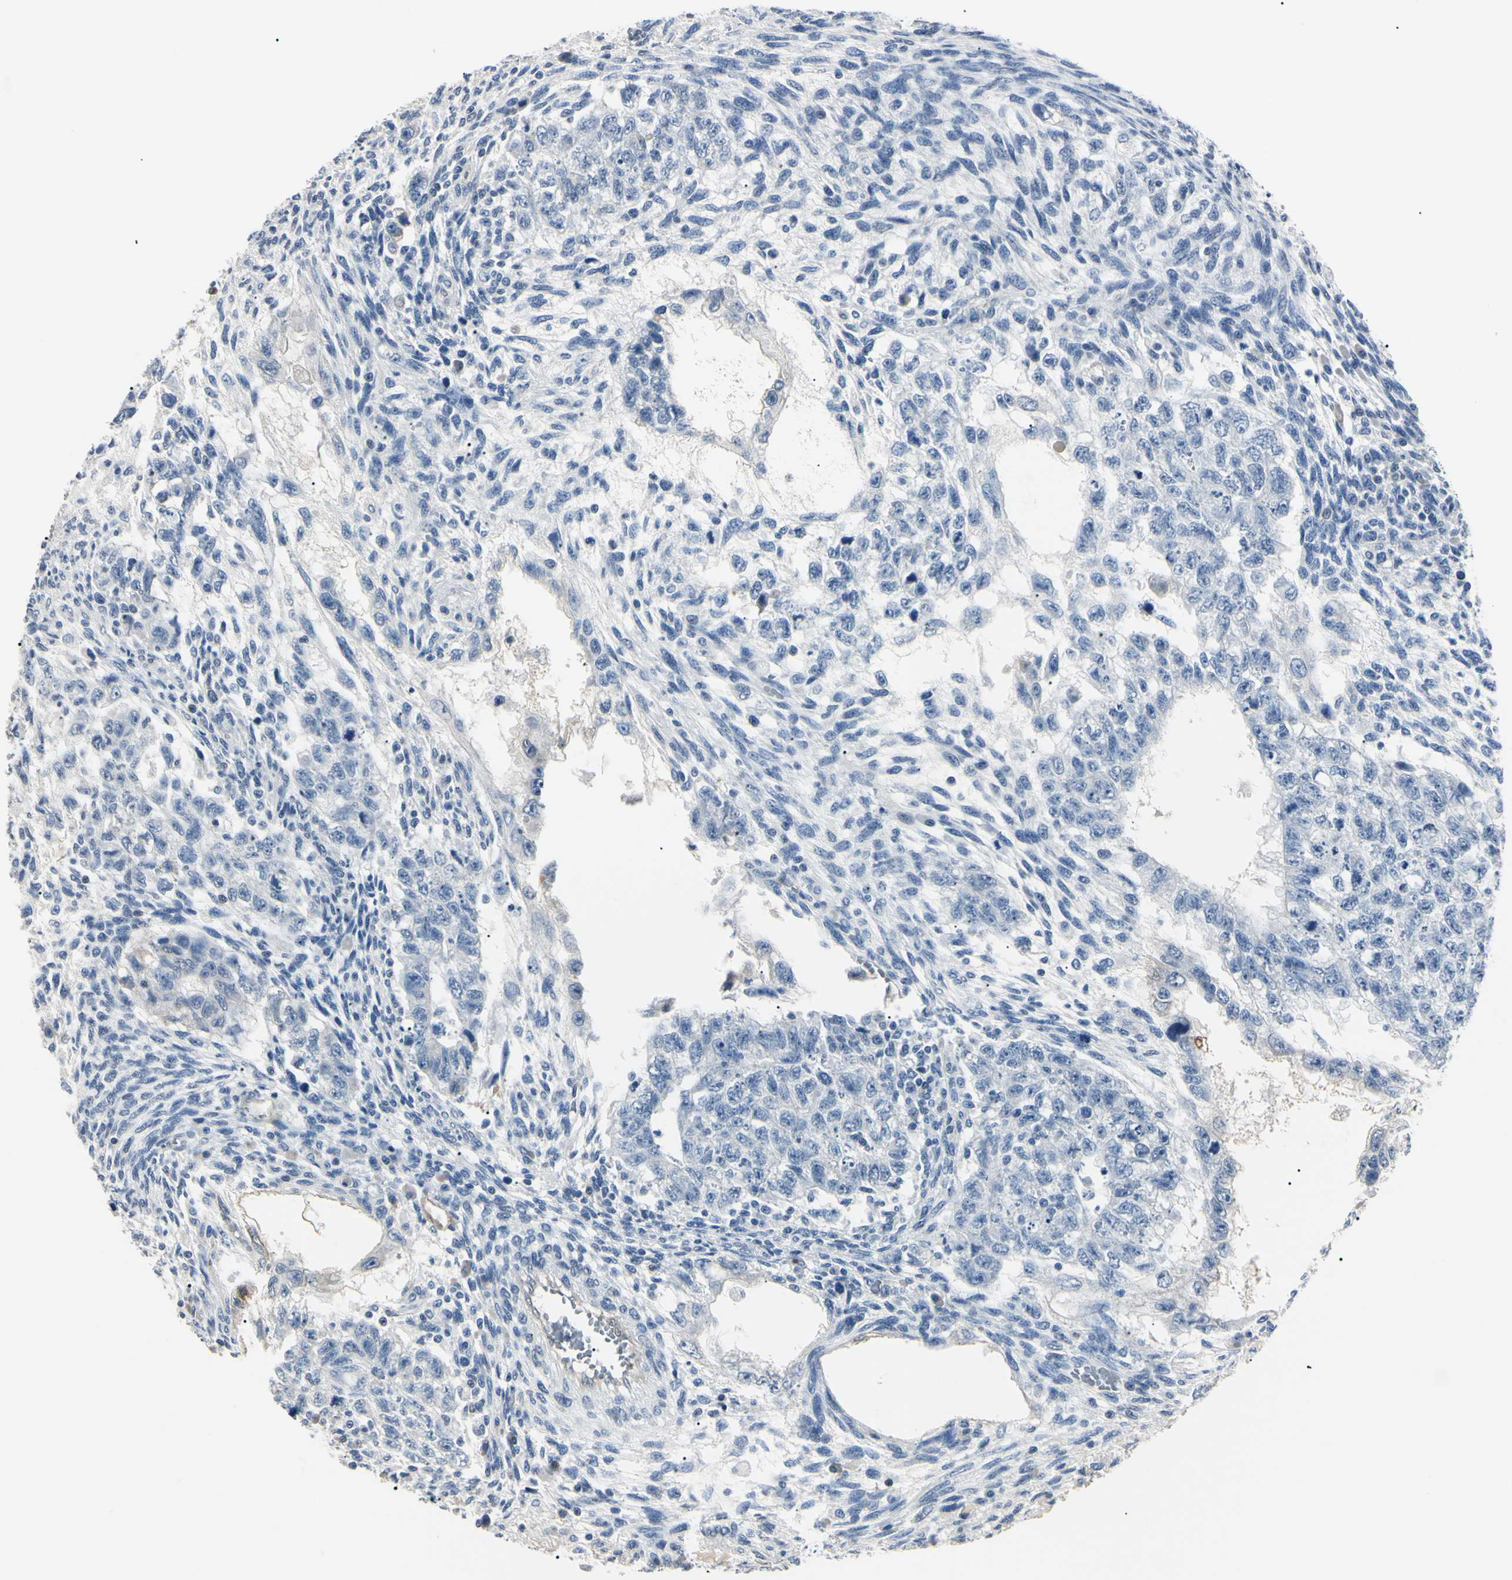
{"staining": {"intensity": "negative", "quantity": "none", "location": "none"}, "tissue": "testis cancer", "cell_type": "Tumor cells", "image_type": "cancer", "snomed": [{"axis": "morphology", "description": "Normal tissue, NOS"}, {"axis": "morphology", "description": "Carcinoma, Embryonal, NOS"}, {"axis": "topography", "description": "Testis"}], "caption": "This is an immunohistochemistry histopathology image of human testis embryonal carcinoma. There is no expression in tumor cells.", "gene": "AKR1C3", "patient": {"sex": "male", "age": 36}}